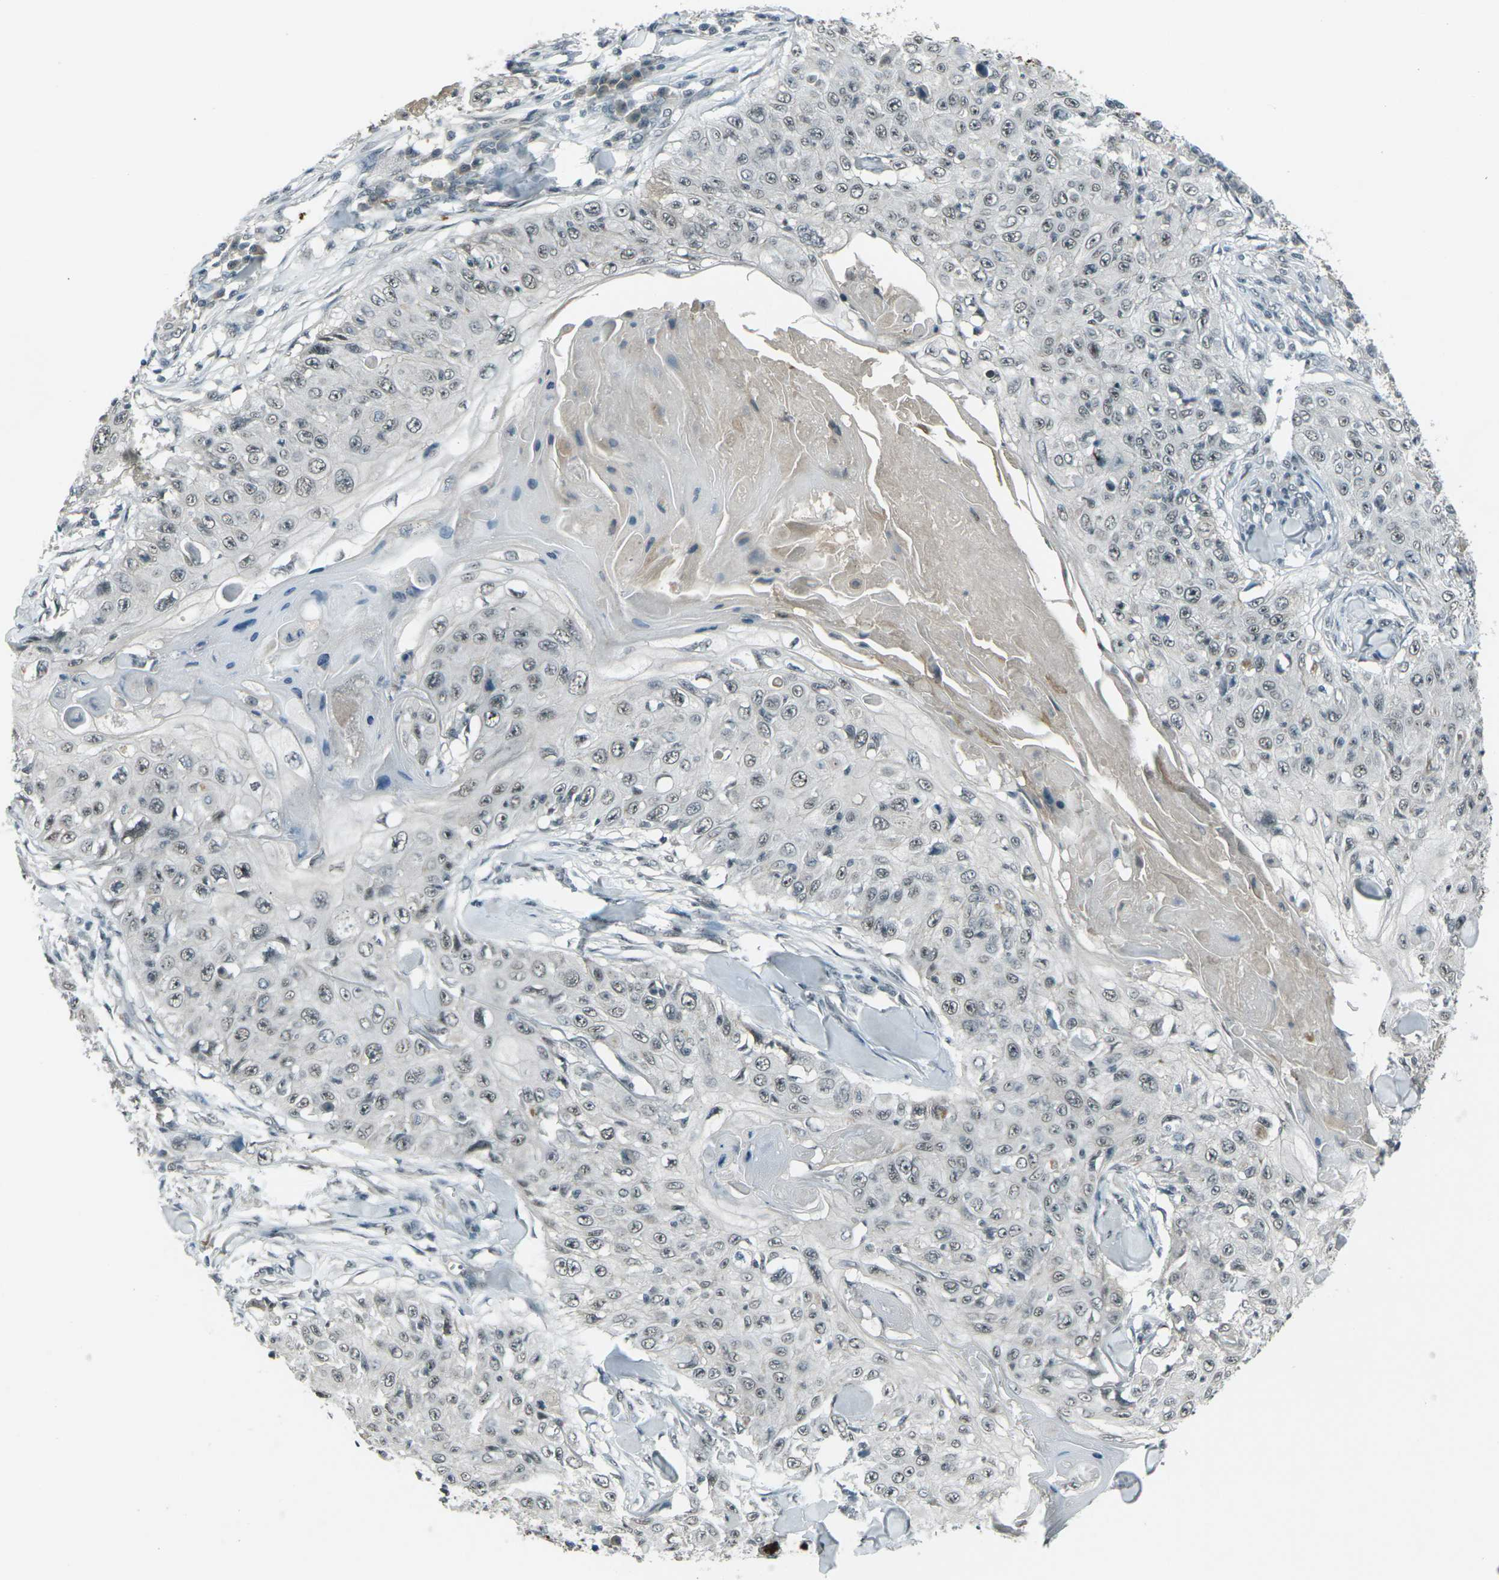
{"staining": {"intensity": "weak", "quantity": "<25%", "location": "nuclear"}, "tissue": "skin cancer", "cell_type": "Tumor cells", "image_type": "cancer", "snomed": [{"axis": "morphology", "description": "Squamous cell carcinoma, NOS"}, {"axis": "topography", "description": "Skin"}], "caption": "Immunohistochemistry image of human skin cancer (squamous cell carcinoma) stained for a protein (brown), which reveals no positivity in tumor cells.", "gene": "GPR19", "patient": {"sex": "male", "age": 86}}